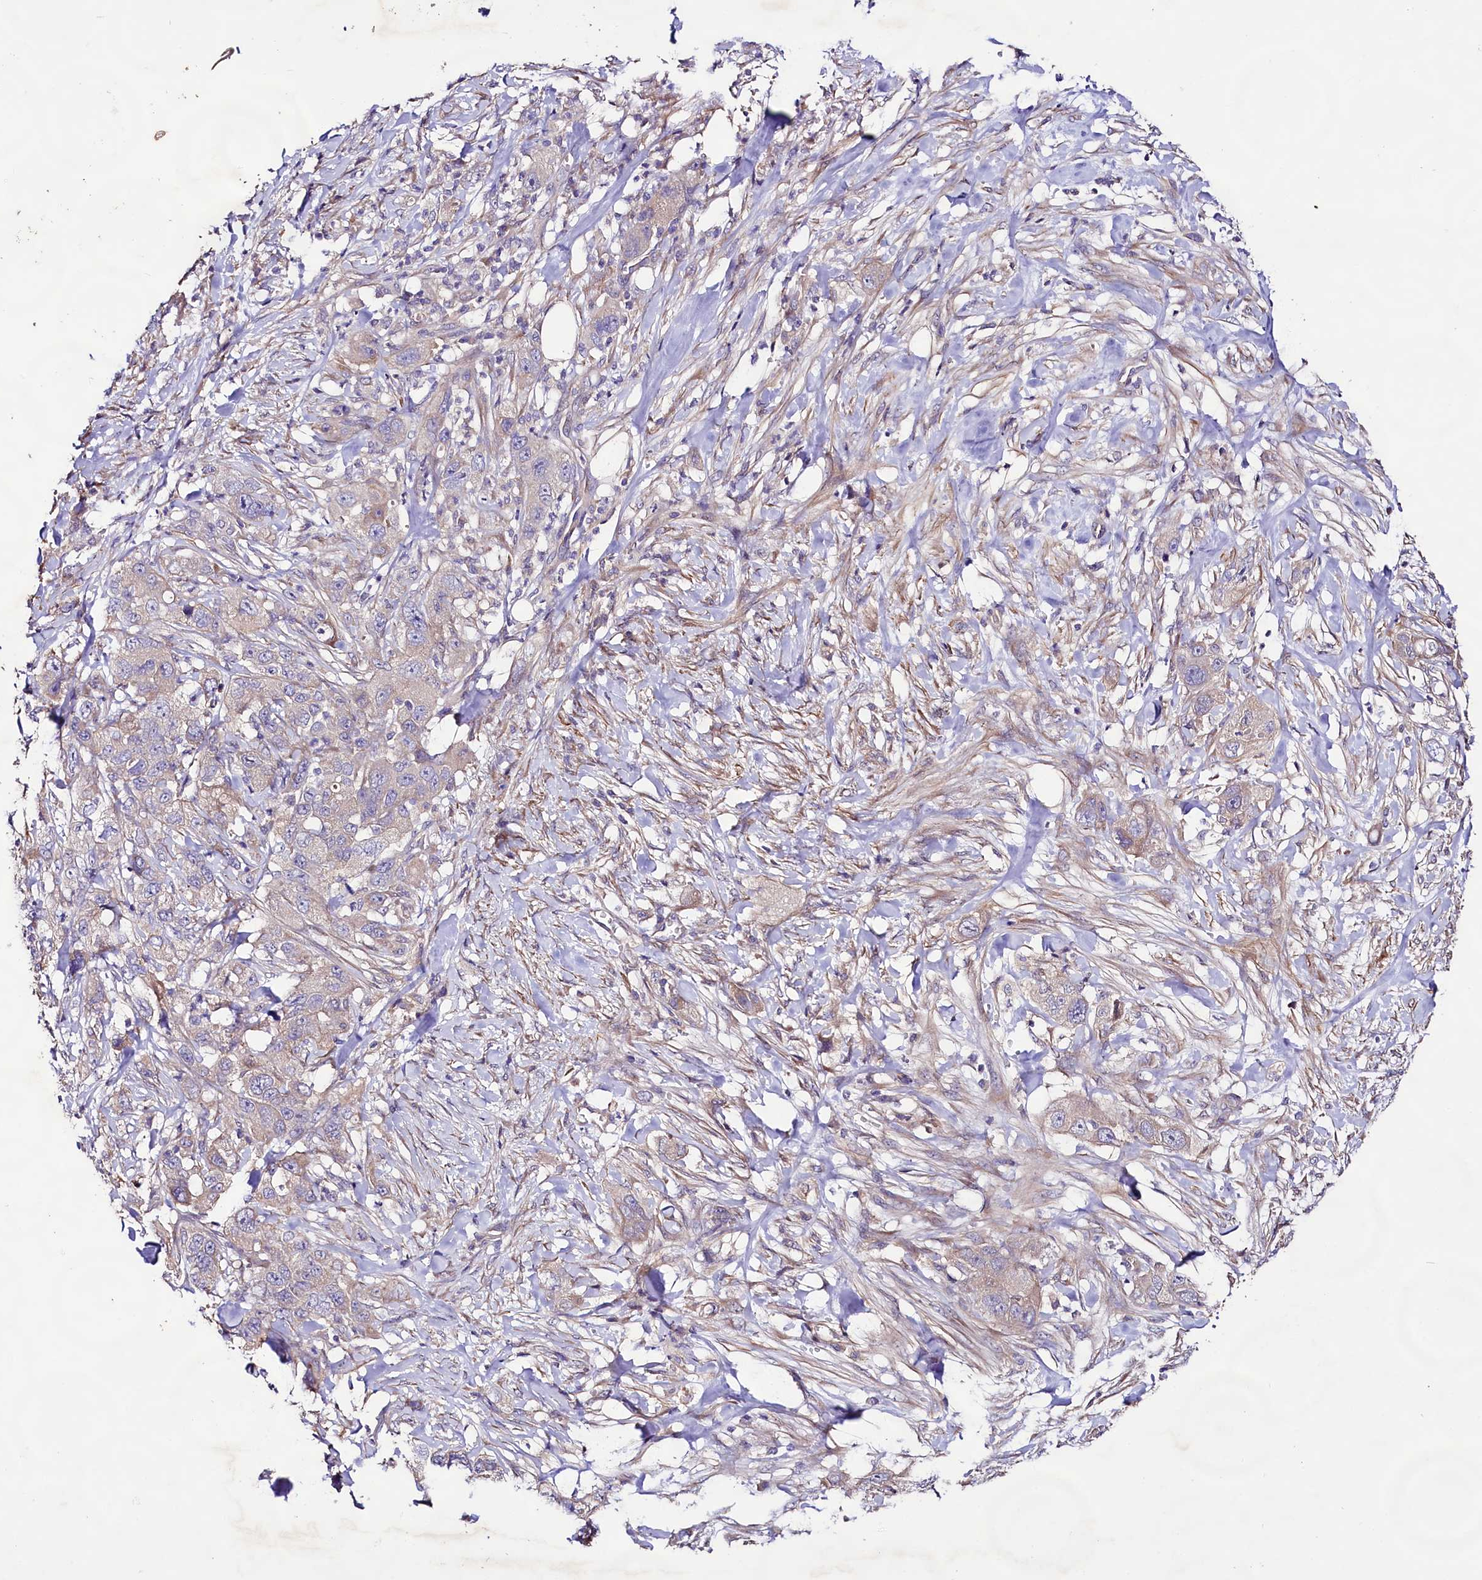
{"staining": {"intensity": "negative", "quantity": "none", "location": "none"}, "tissue": "pancreatic cancer", "cell_type": "Tumor cells", "image_type": "cancer", "snomed": [{"axis": "morphology", "description": "Adenocarcinoma, NOS"}, {"axis": "topography", "description": "Pancreas"}], "caption": "A high-resolution image shows immunohistochemistry staining of pancreatic cancer (adenocarcinoma), which exhibits no significant positivity in tumor cells.", "gene": "VPS11", "patient": {"sex": "female", "age": 78}}